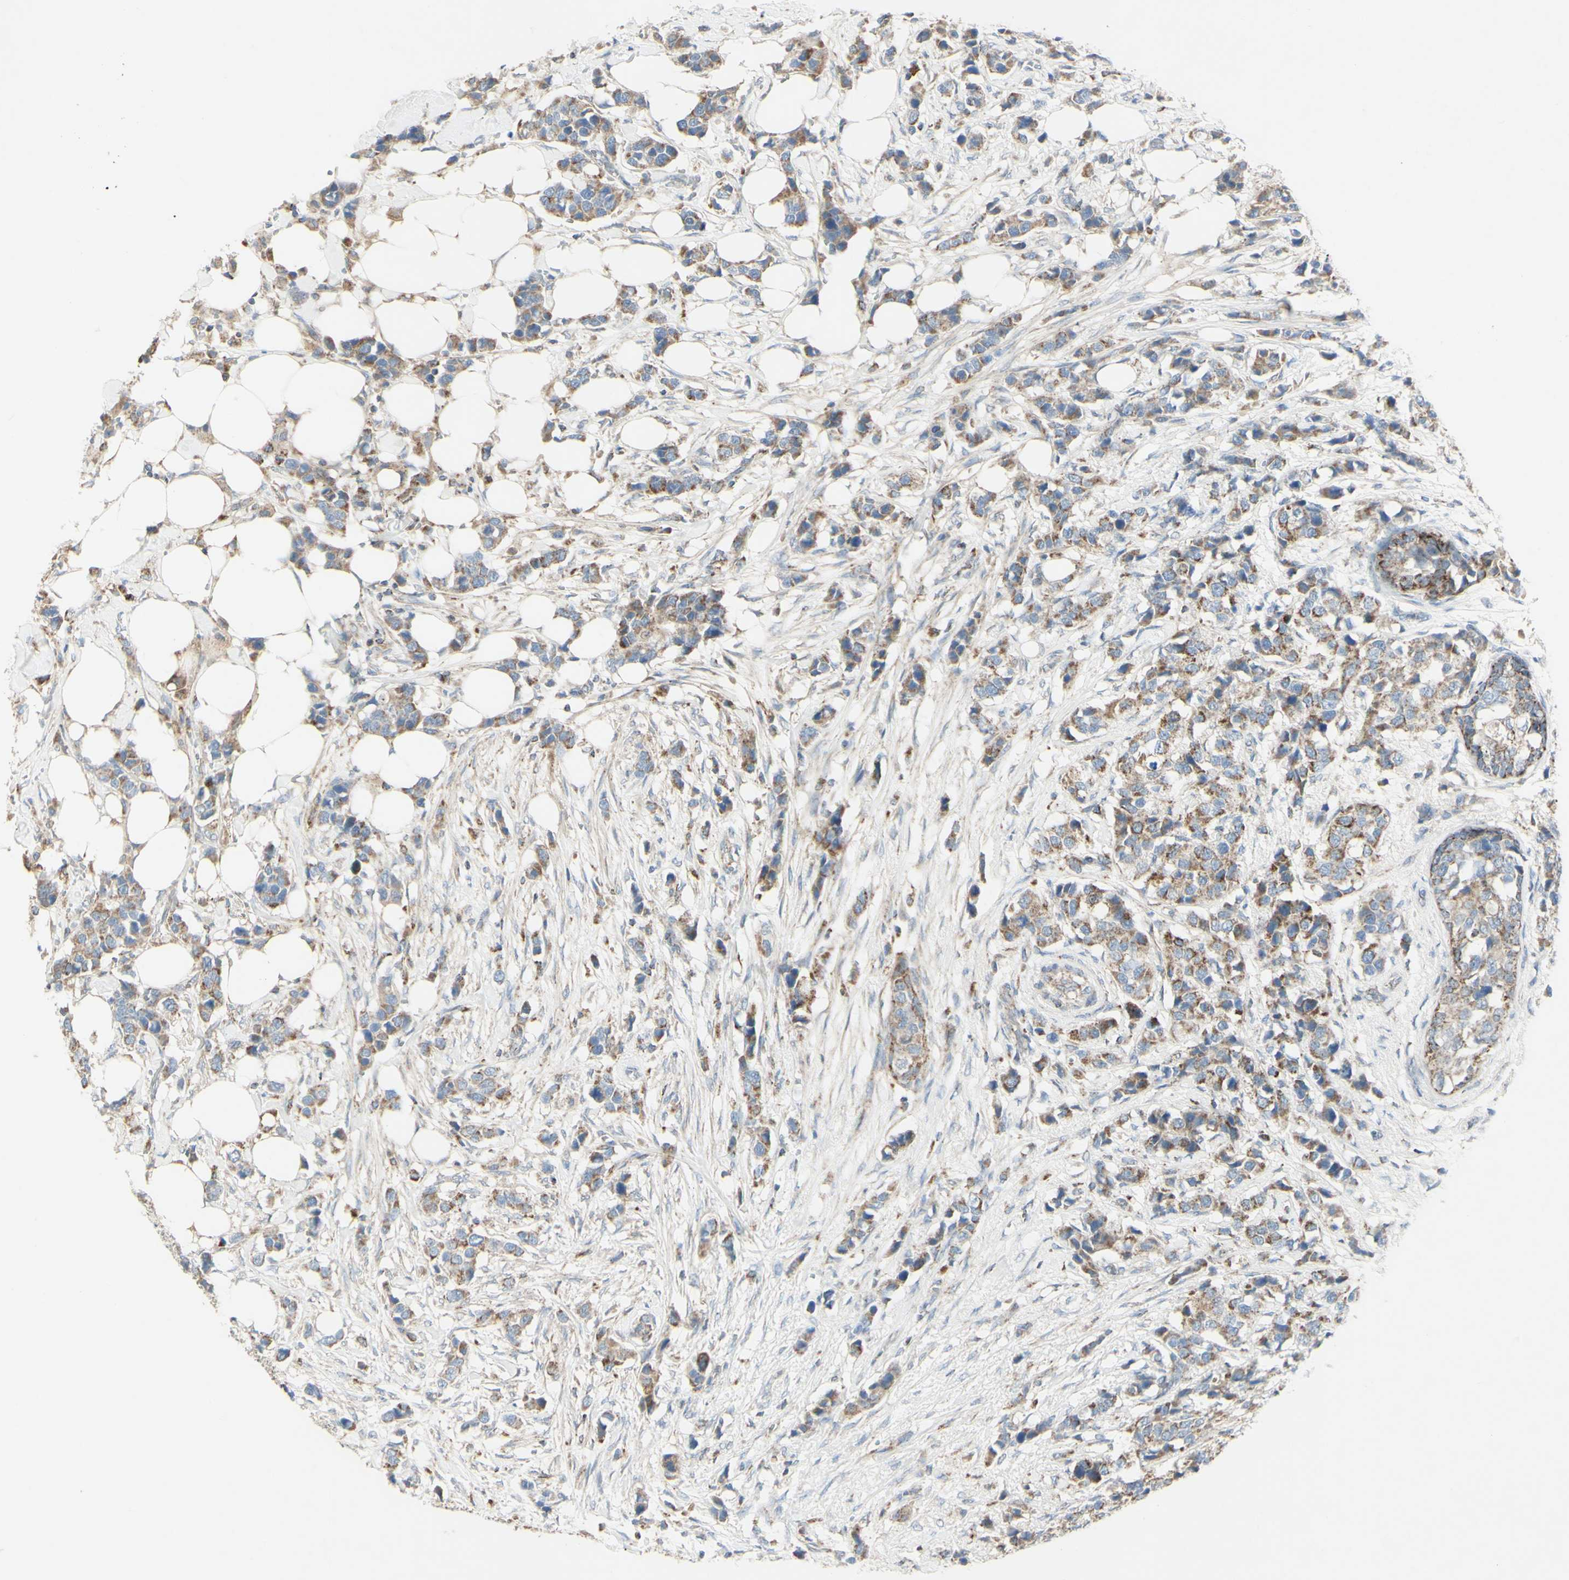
{"staining": {"intensity": "weak", "quantity": "25%-75%", "location": "cytoplasmic/membranous"}, "tissue": "breast cancer", "cell_type": "Tumor cells", "image_type": "cancer", "snomed": [{"axis": "morphology", "description": "Normal tissue, NOS"}, {"axis": "morphology", "description": "Duct carcinoma"}, {"axis": "topography", "description": "Breast"}], "caption": "A brown stain highlights weak cytoplasmic/membranous positivity of a protein in human breast intraductal carcinoma tumor cells. (Brightfield microscopy of DAB IHC at high magnification).", "gene": "CNTNAP1", "patient": {"sex": "female", "age": 50}}